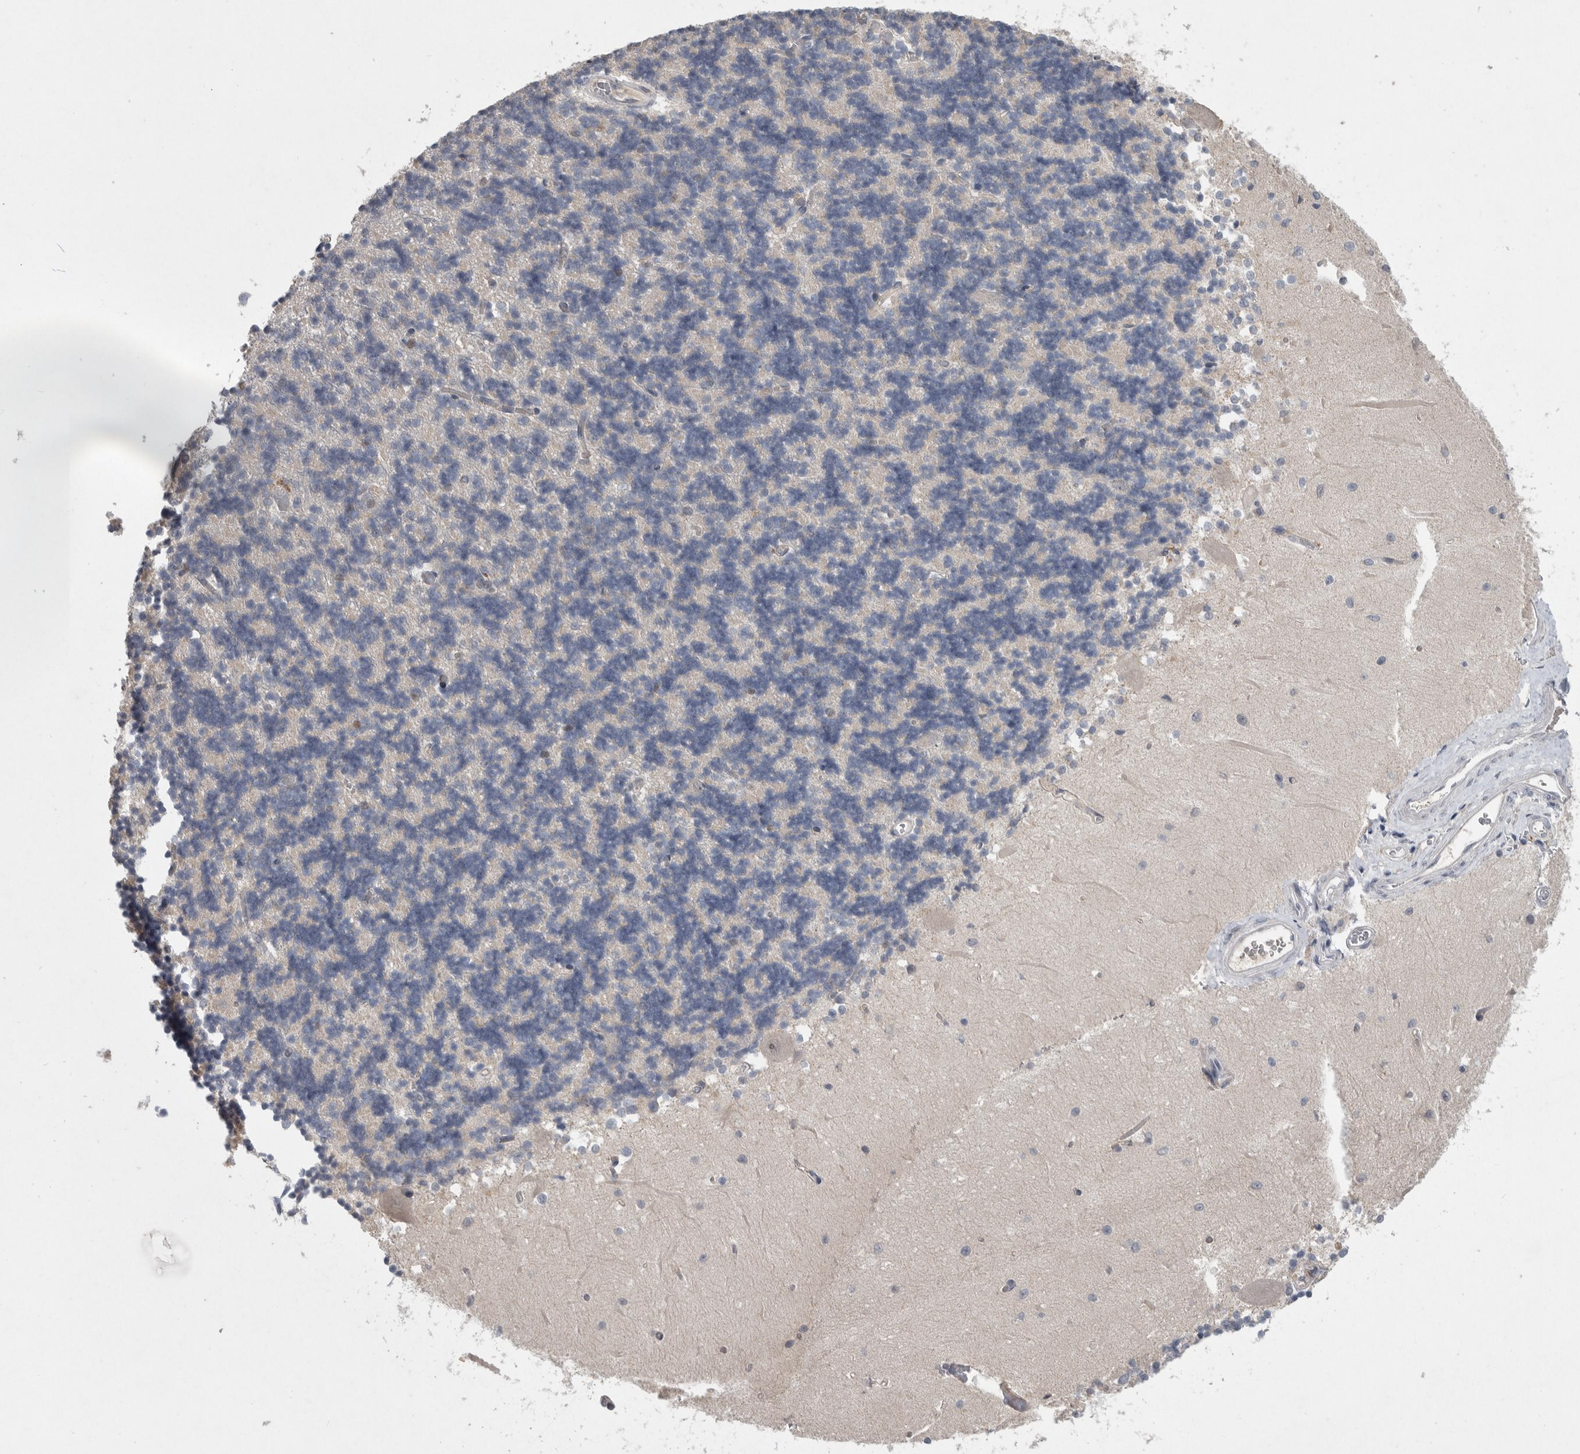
{"staining": {"intensity": "negative", "quantity": "none", "location": "none"}, "tissue": "cerebellum", "cell_type": "Cells in granular layer", "image_type": "normal", "snomed": [{"axis": "morphology", "description": "Normal tissue, NOS"}, {"axis": "topography", "description": "Cerebellum"}], "caption": "Immunohistochemical staining of benign human cerebellum reveals no significant staining in cells in granular layer.", "gene": "MAN2A1", "patient": {"sex": "male", "age": 37}}